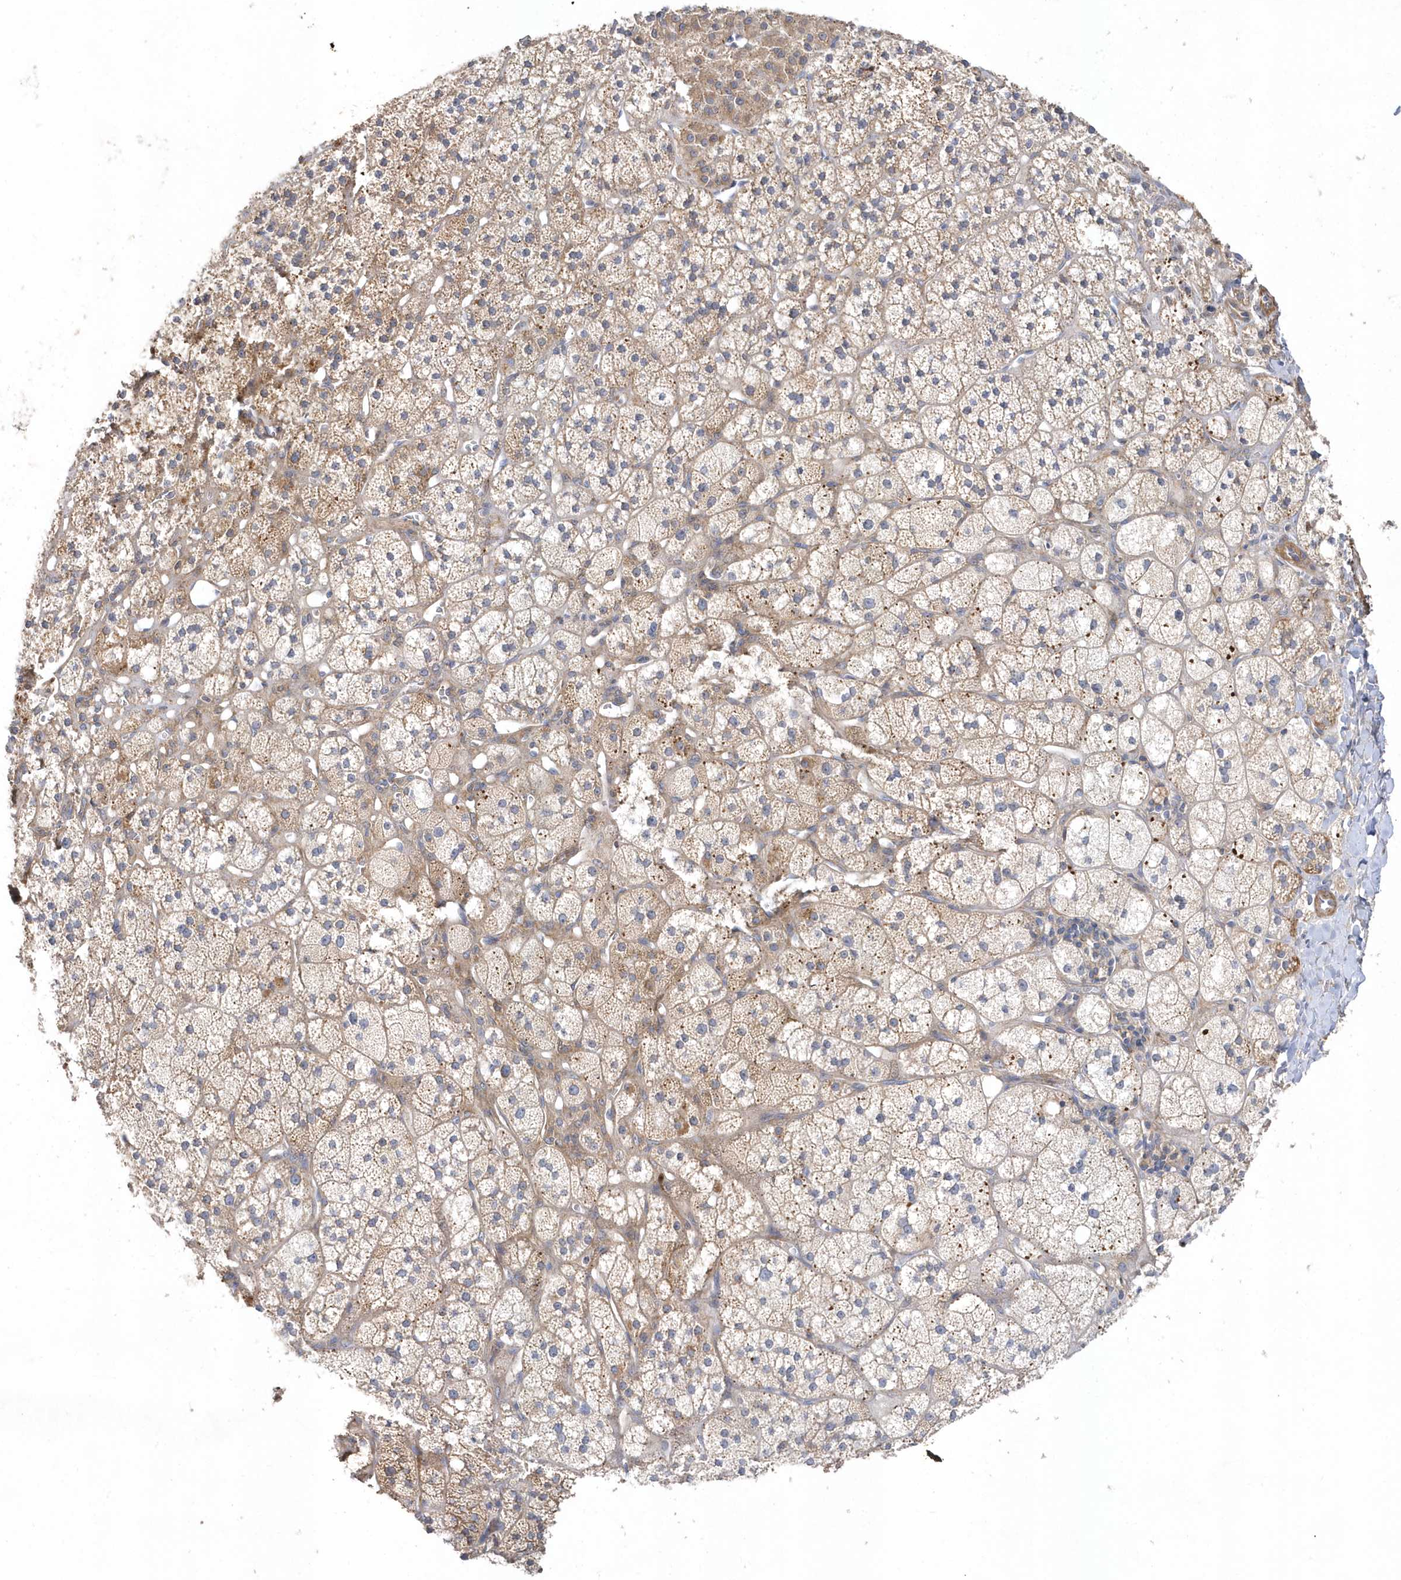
{"staining": {"intensity": "moderate", "quantity": "25%-75%", "location": "cytoplasmic/membranous"}, "tissue": "adrenal gland", "cell_type": "Glandular cells", "image_type": "normal", "snomed": [{"axis": "morphology", "description": "Normal tissue, NOS"}, {"axis": "topography", "description": "Adrenal gland"}], "caption": "Immunohistochemical staining of unremarkable adrenal gland shows 25%-75% levels of moderate cytoplasmic/membranous protein staining in about 25%-75% of glandular cells.", "gene": "LEXM", "patient": {"sex": "male", "age": 61}}